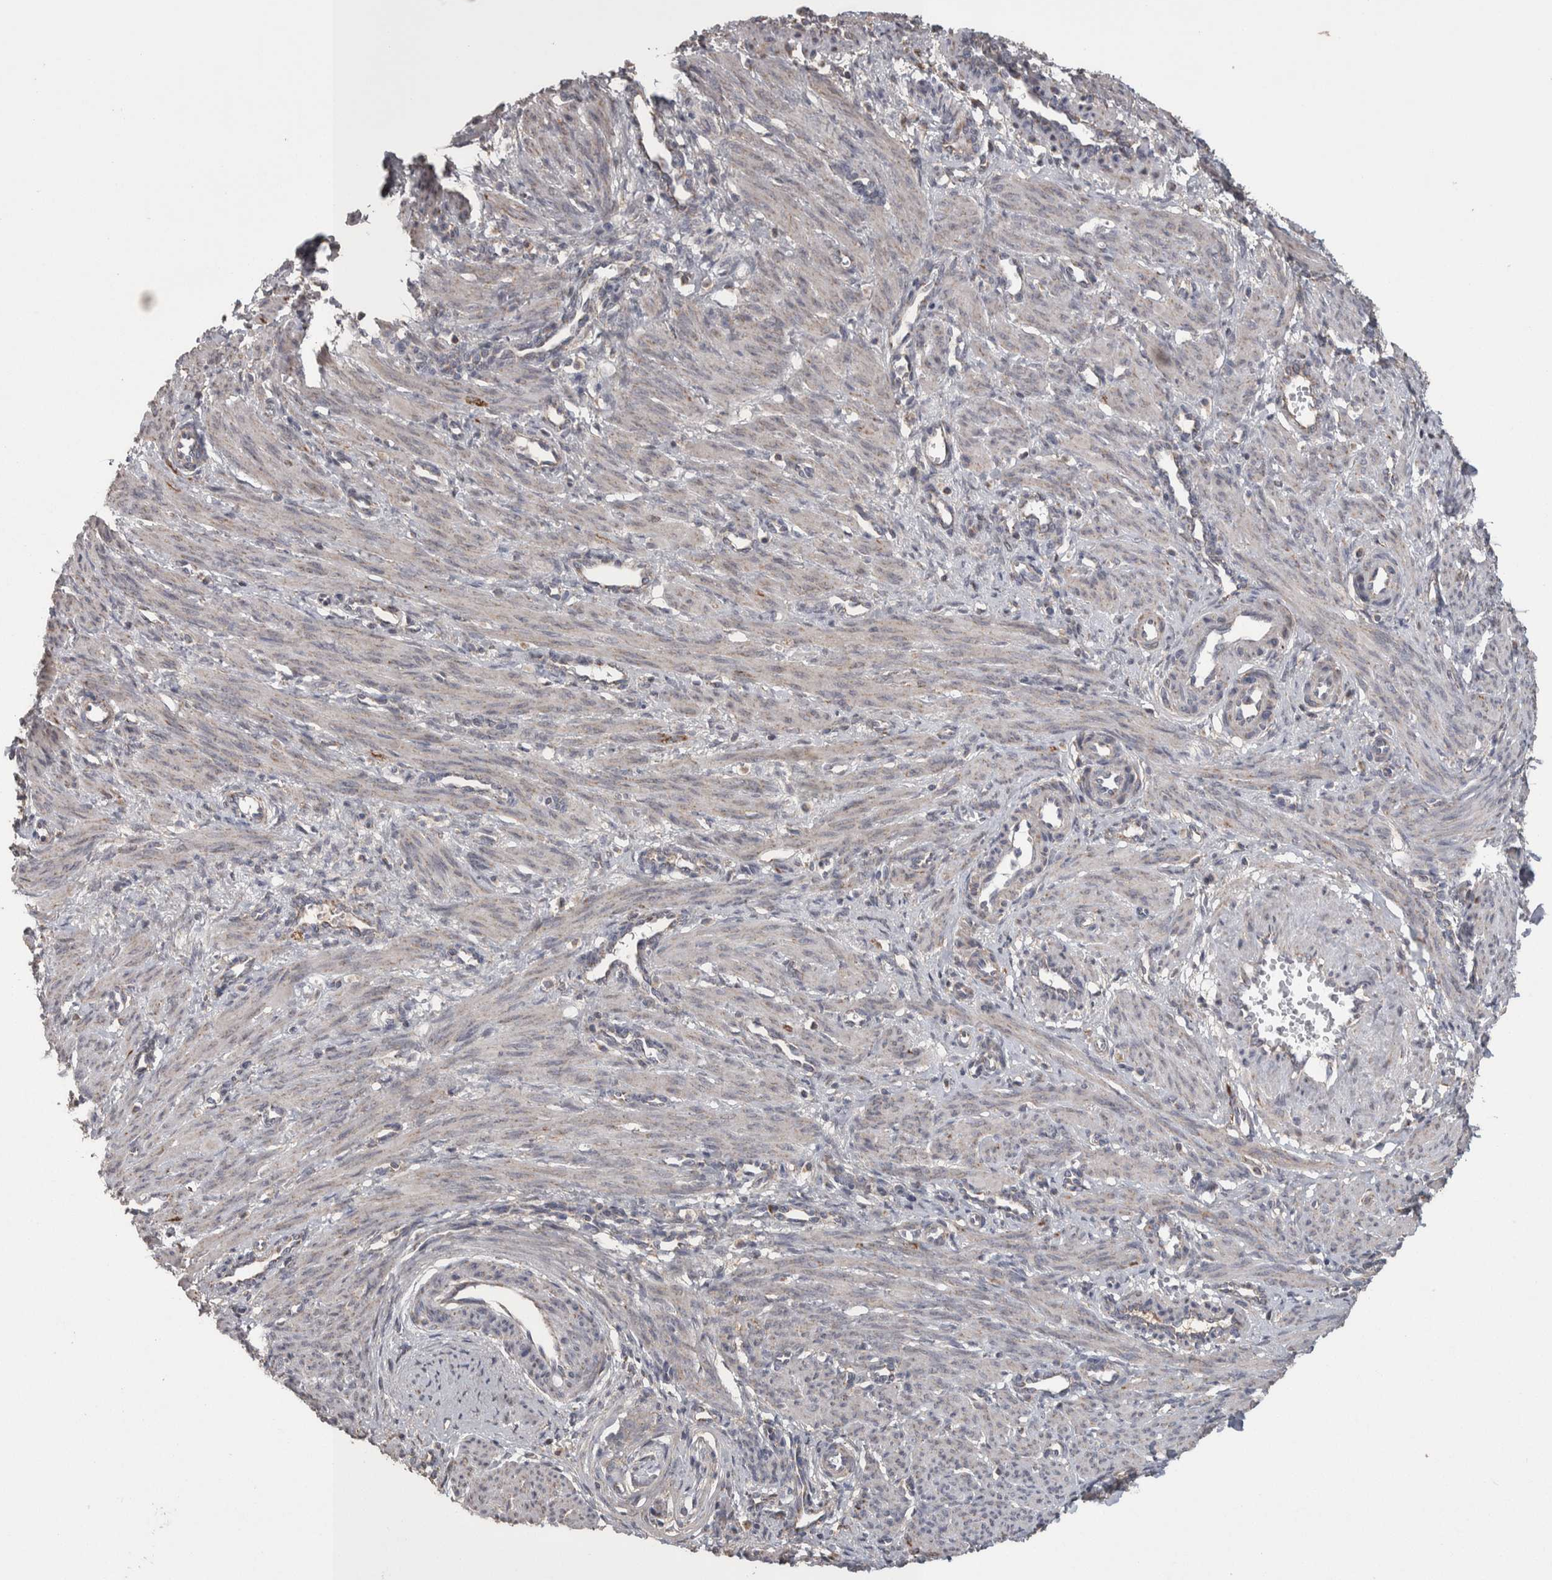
{"staining": {"intensity": "weak", "quantity": "<25%", "location": "cytoplasmic/membranous"}, "tissue": "smooth muscle", "cell_type": "Smooth muscle cells", "image_type": "normal", "snomed": [{"axis": "morphology", "description": "Normal tissue, NOS"}, {"axis": "topography", "description": "Endometrium"}], "caption": "Smooth muscle cells show no significant protein positivity in benign smooth muscle. Brightfield microscopy of IHC stained with DAB (brown) and hematoxylin (blue), captured at high magnification.", "gene": "SCO1", "patient": {"sex": "female", "age": 33}}